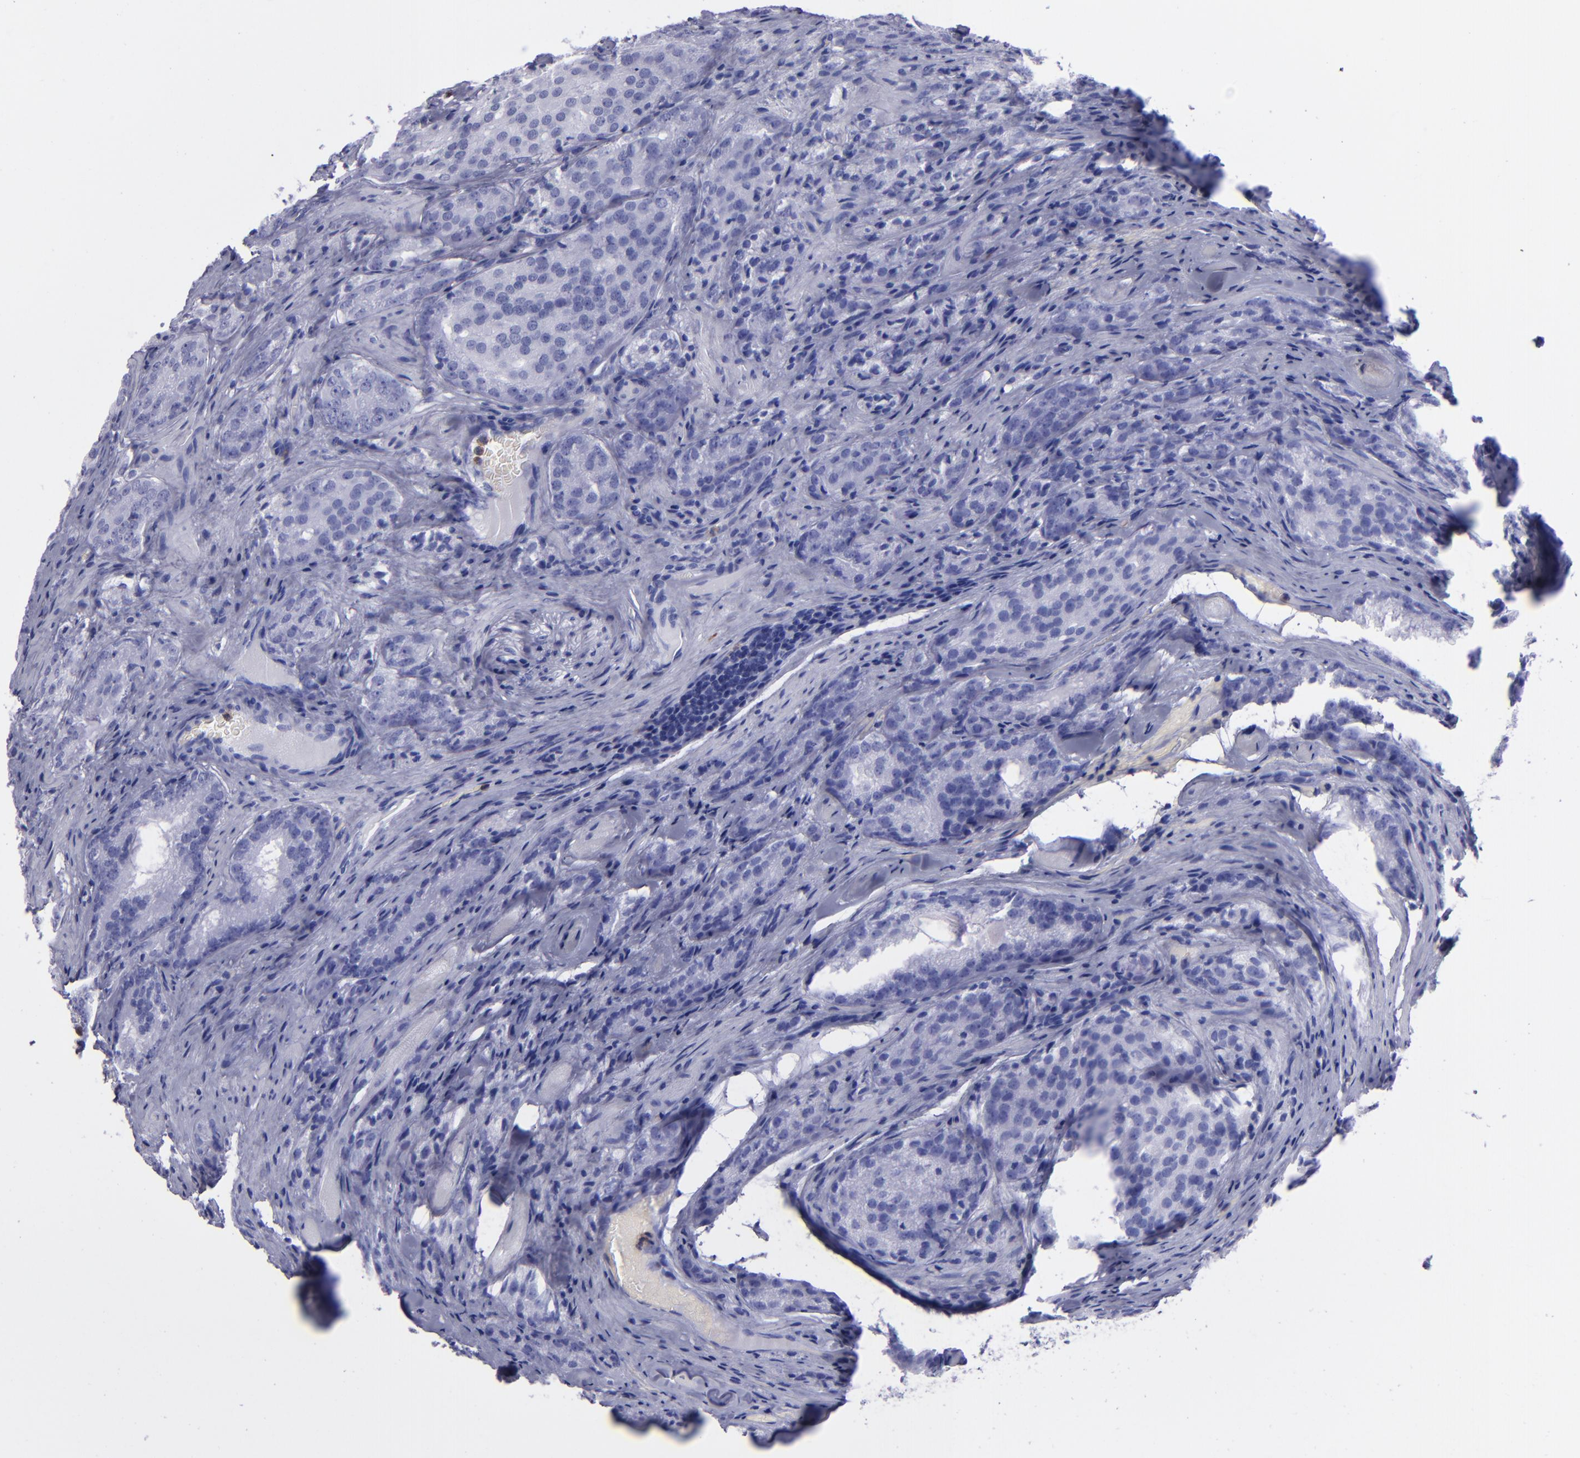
{"staining": {"intensity": "negative", "quantity": "none", "location": "none"}, "tissue": "prostate cancer", "cell_type": "Tumor cells", "image_type": "cancer", "snomed": [{"axis": "morphology", "description": "Adenocarcinoma, Medium grade"}, {"axis": "topography", "description": "Prostate"}], "caption": "An image of human prostate cancer is negative for staining in tumor cells.", "gene": "CR1", "patient": {"sex": "male", "age": 60}}